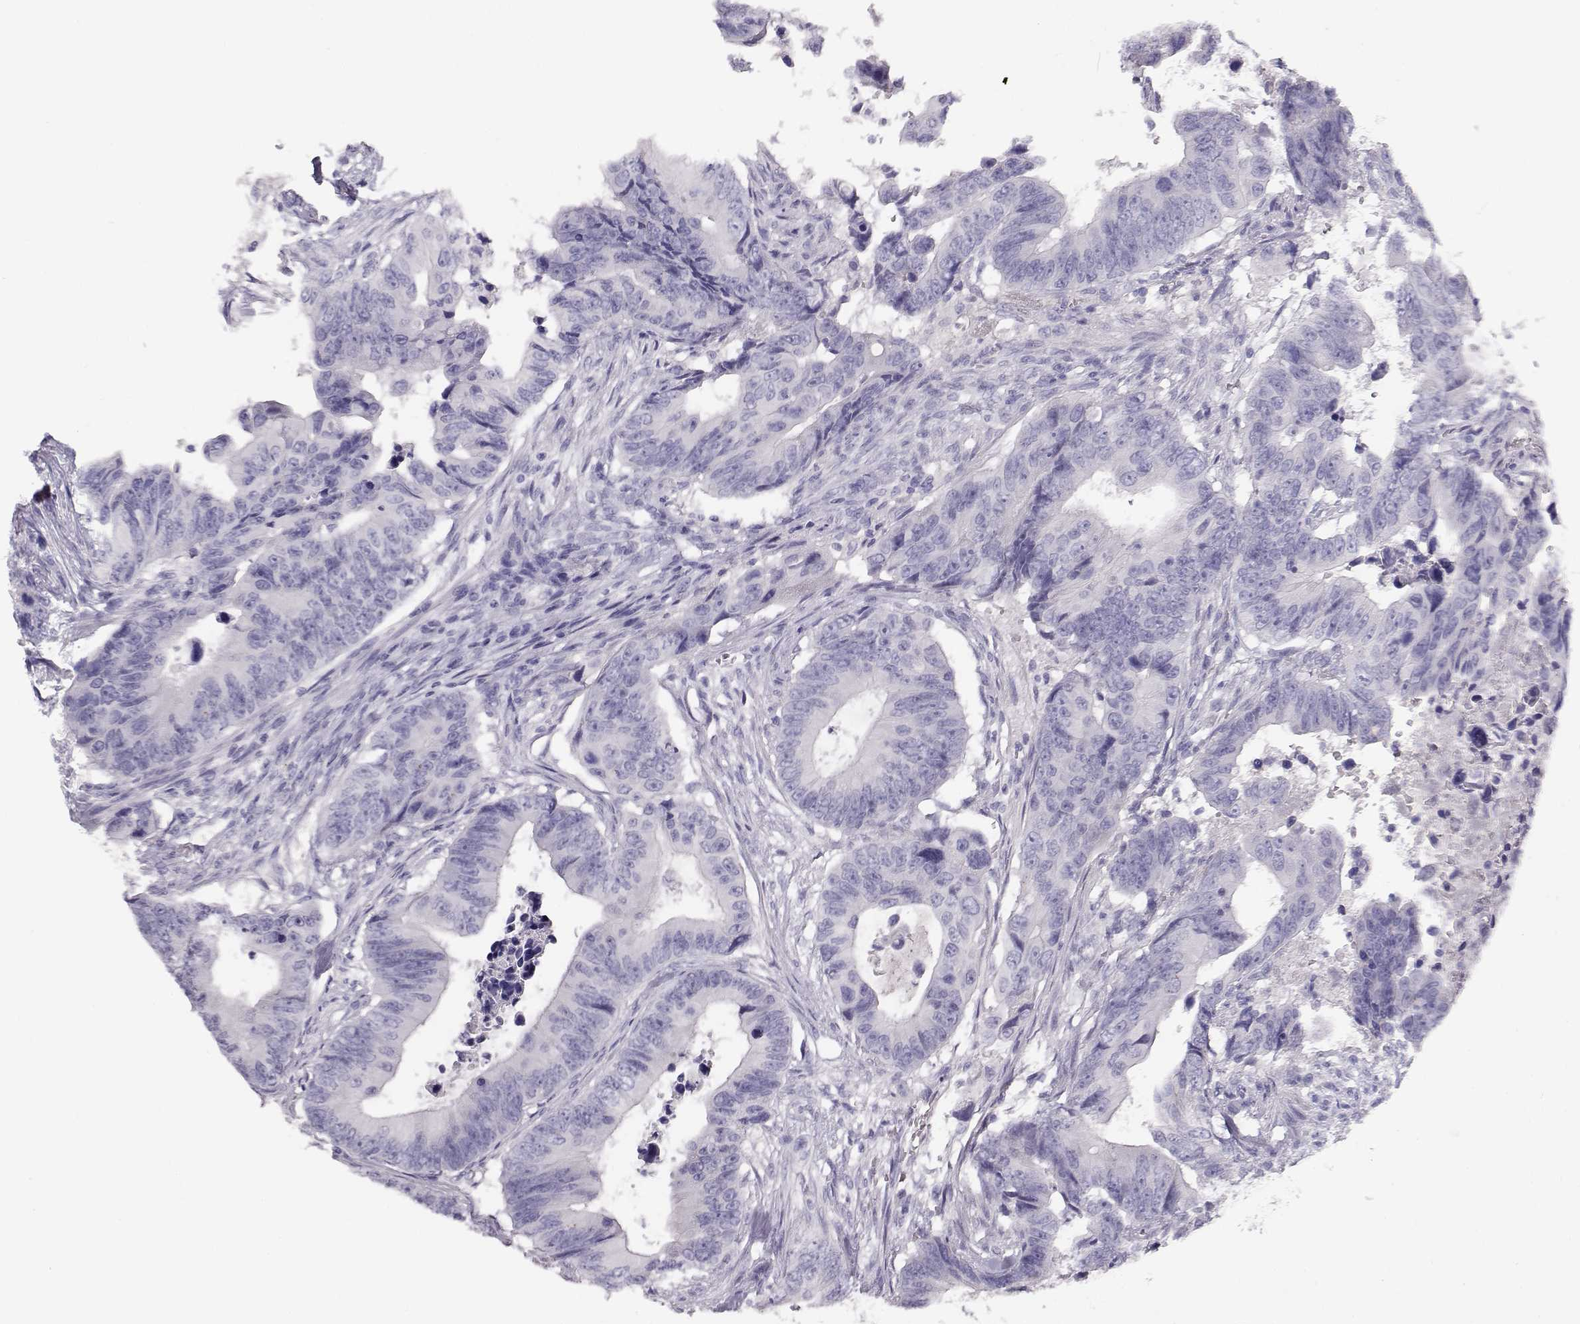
{"staining": {"intensity": "negative", "quantity": "none", "location": "none"}, "tissue": "colorectal cancer", "cell_type": "Tumor cells", "image_type": "cancer", "snomed": [{"axis": "morphology", "description": "Adenocarcinoma, NOS"}, {"axis": "topography", "description": "Colon"}], "caption": "A high-resolution photomicrograph shows immunohistochemistry (IHC) staining of colorectal adenocarcinoma, which shows no significant expression in tumor cells. (Stains: DAB (3,3'-diaminobenzidine) IHC with hematoxylin counter stain, Microscopy: brightfield microscopy at high magnification).", "gene": "SLCO6A1", "patient": {"sex": "female", "age": 87}}